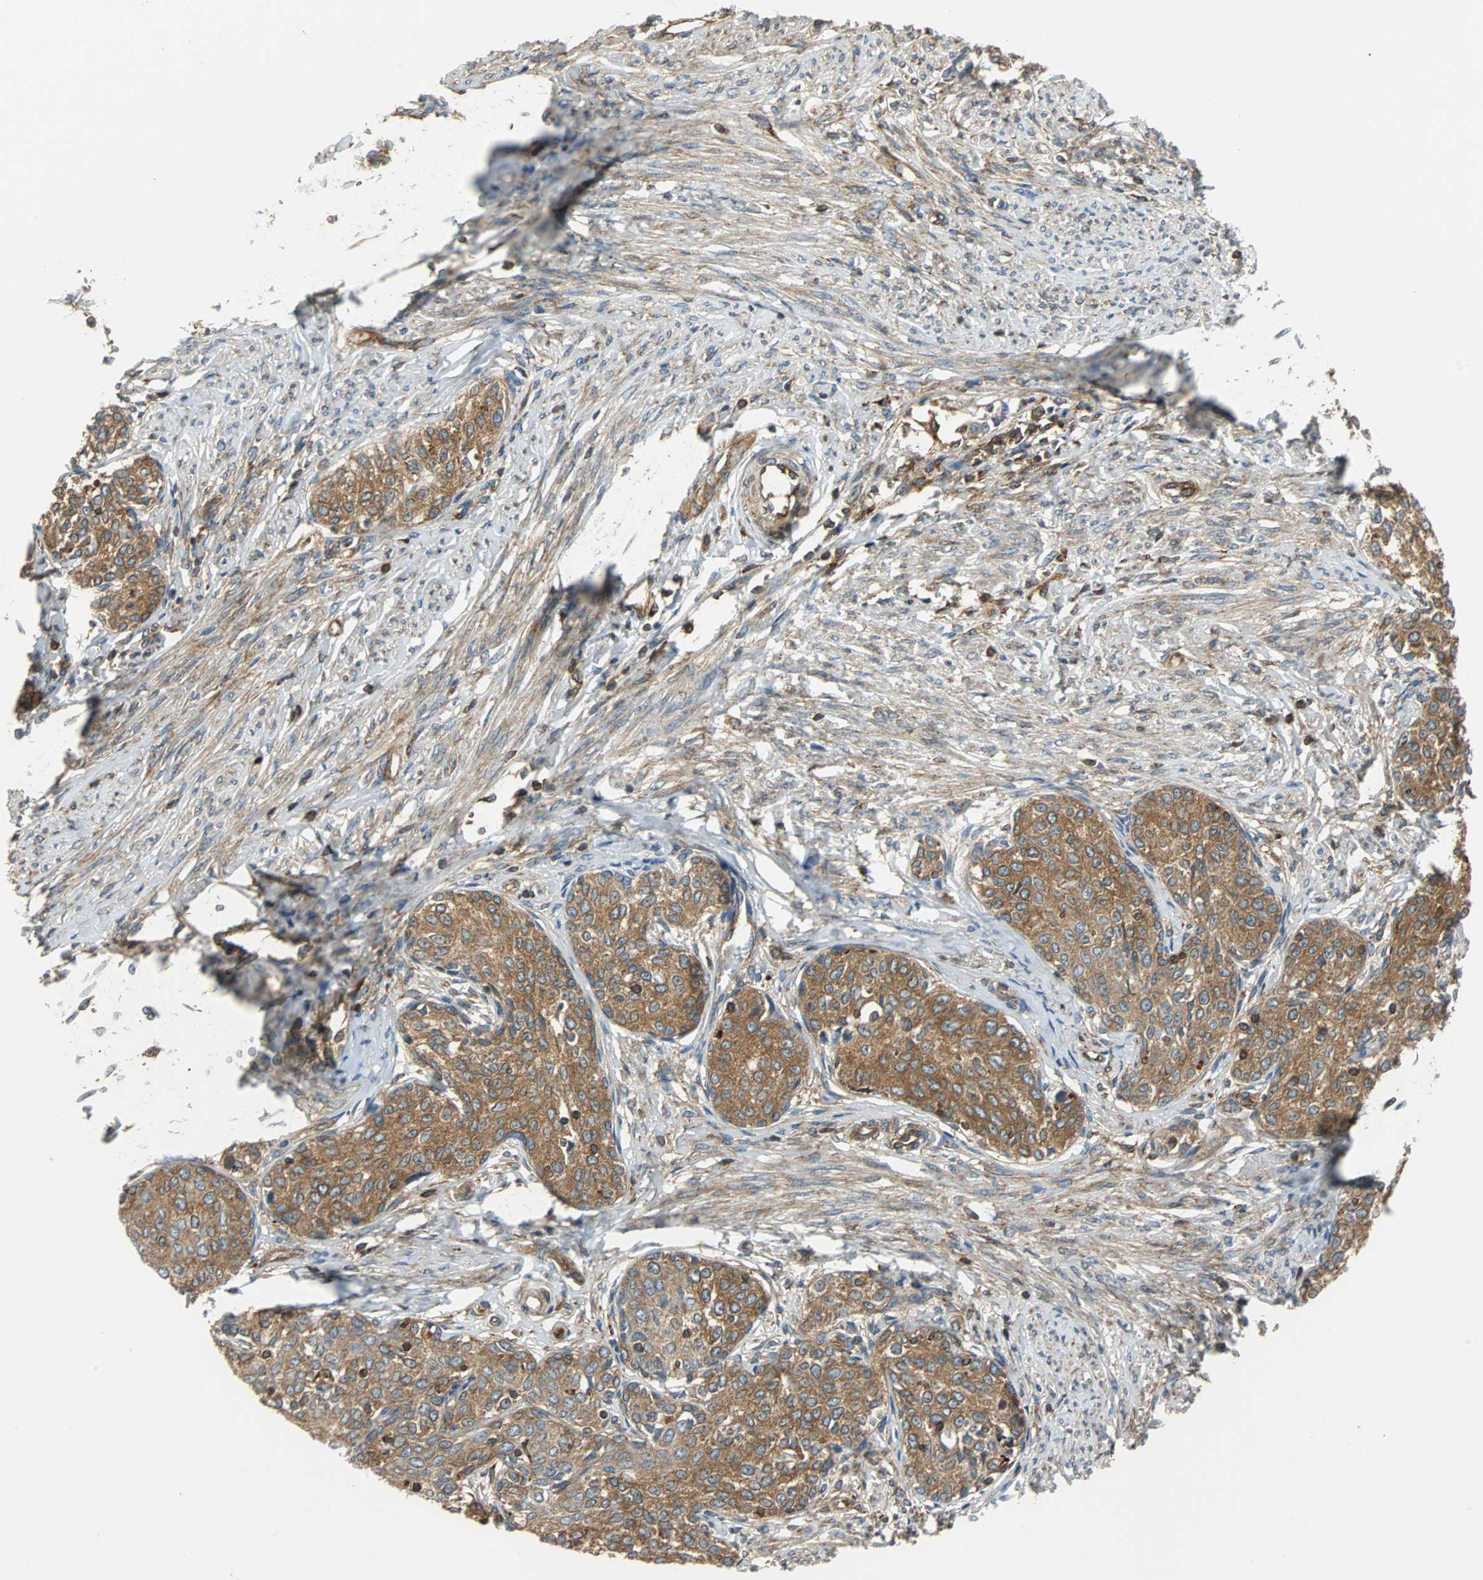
{"staining": {"intensity": "moderate", "quantity": ">75%", "location": "cytoplasmic/membranous"}, "tissue": "cervical cancer", "cell_type": "Tumor cells", "image_type": "cancer", "snomed": [{"axis": "morphology", "description": "Squamous cell carcinoma, NOS"}, {"axis": "morphology", "description": "Adenocarcinoma, NOS"}, {"axis": "topography", "description": "Cervix"}], "caption": "Human cervical cancer stained for a protein (brown) demonstrates moderate cytoplasmic/membranous positive positivity in about >75% of tumor cells.", "gene": "RELA", "patient": {"sex": "female", "age": 52}}